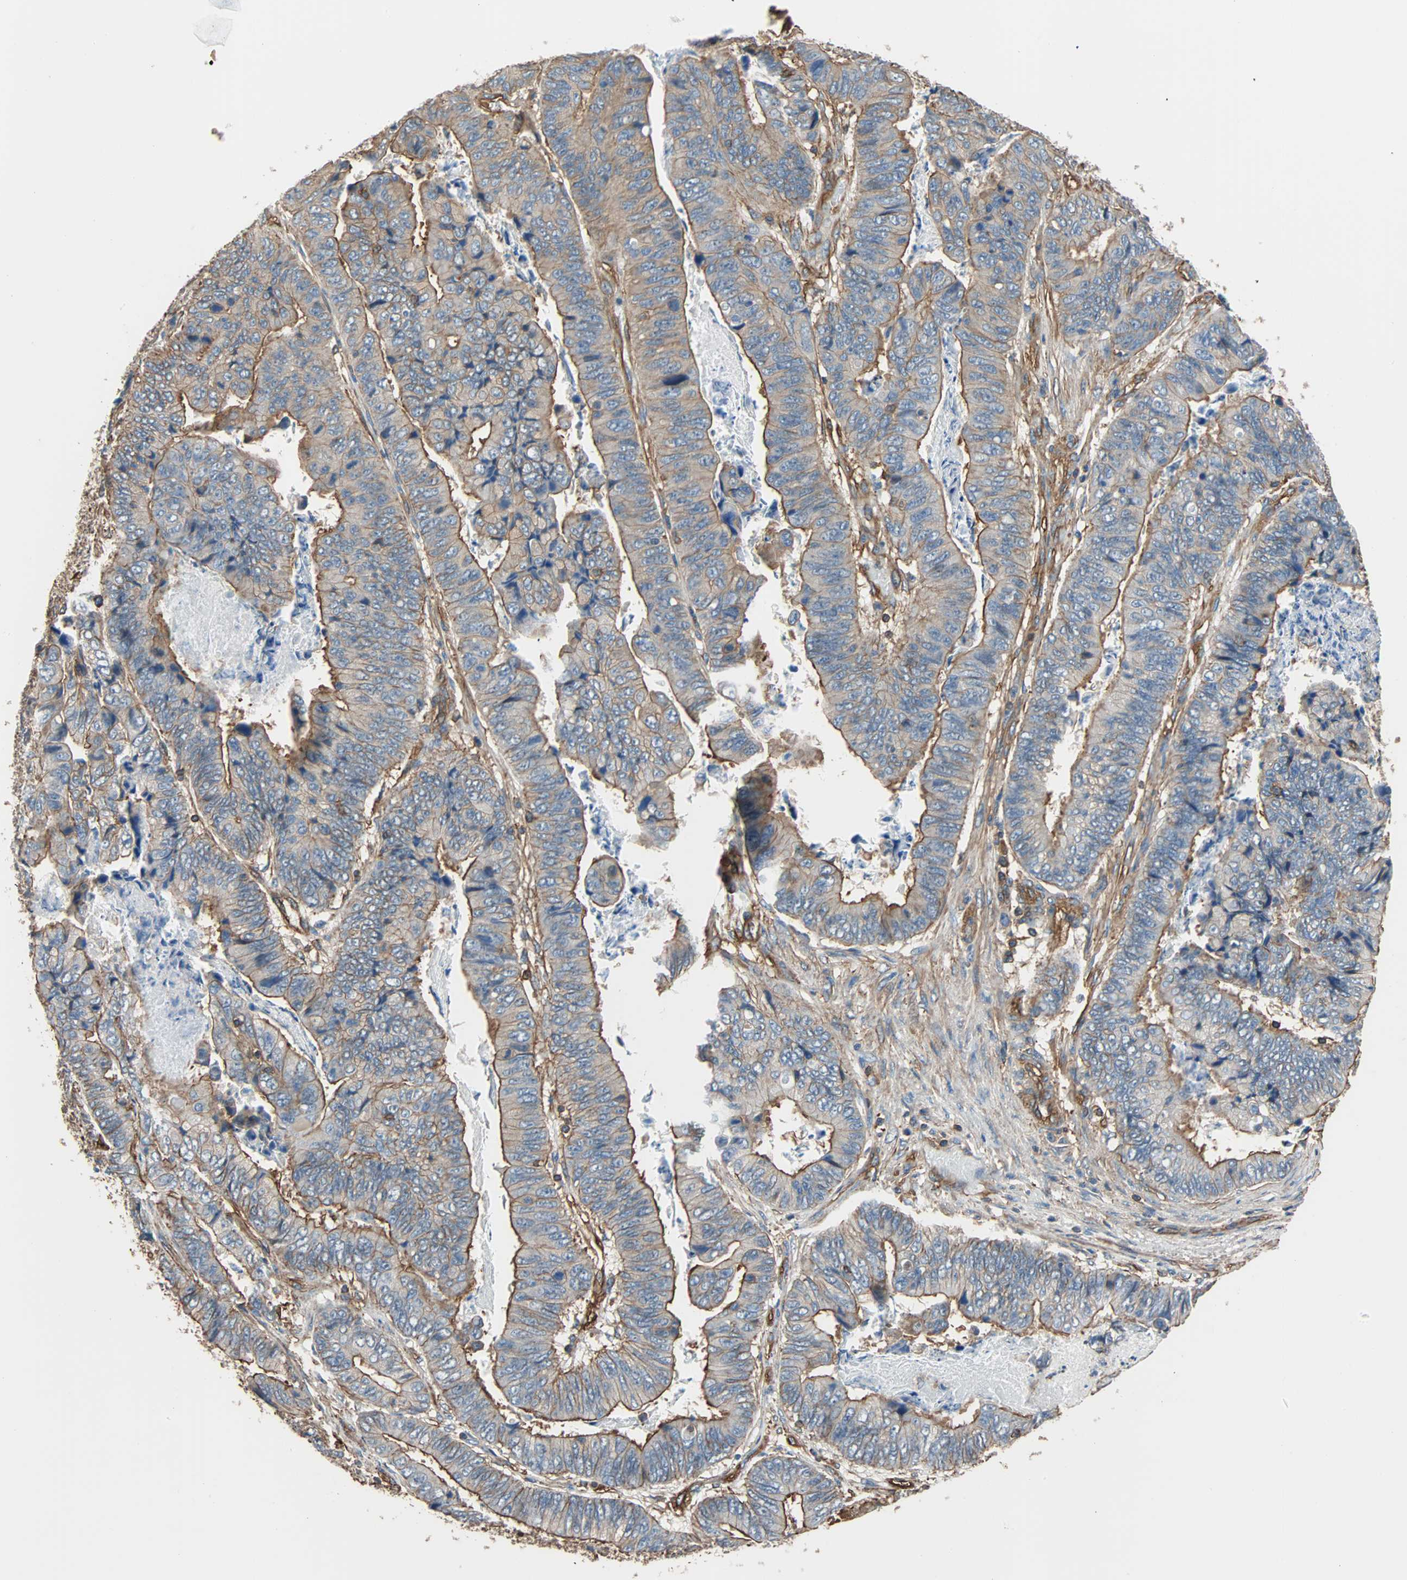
{"staining": {"intensity": "moderate", "quantity": "25%-75%", "location": "cytoplasmic/membranous"}, "tissue": "stomach cancer", "cell_type": "Tumor cells", "image_type": "cancer", "snomed": [{"axis": "morphology", "description": "Adenocarcinoma, NOS"}, {"axis": "topography", "description": "Stomach, lower"}], "caption": "Immunohistochemical staining of human stomach cancer (adenocarcinoma) demonstrates medium levels of moderate cytoplasmic/membranous positivity in approximately 25%-75% of tumor cells.", "gene": "GALNT10", "patient": {"sex": "male", "age": 77}}